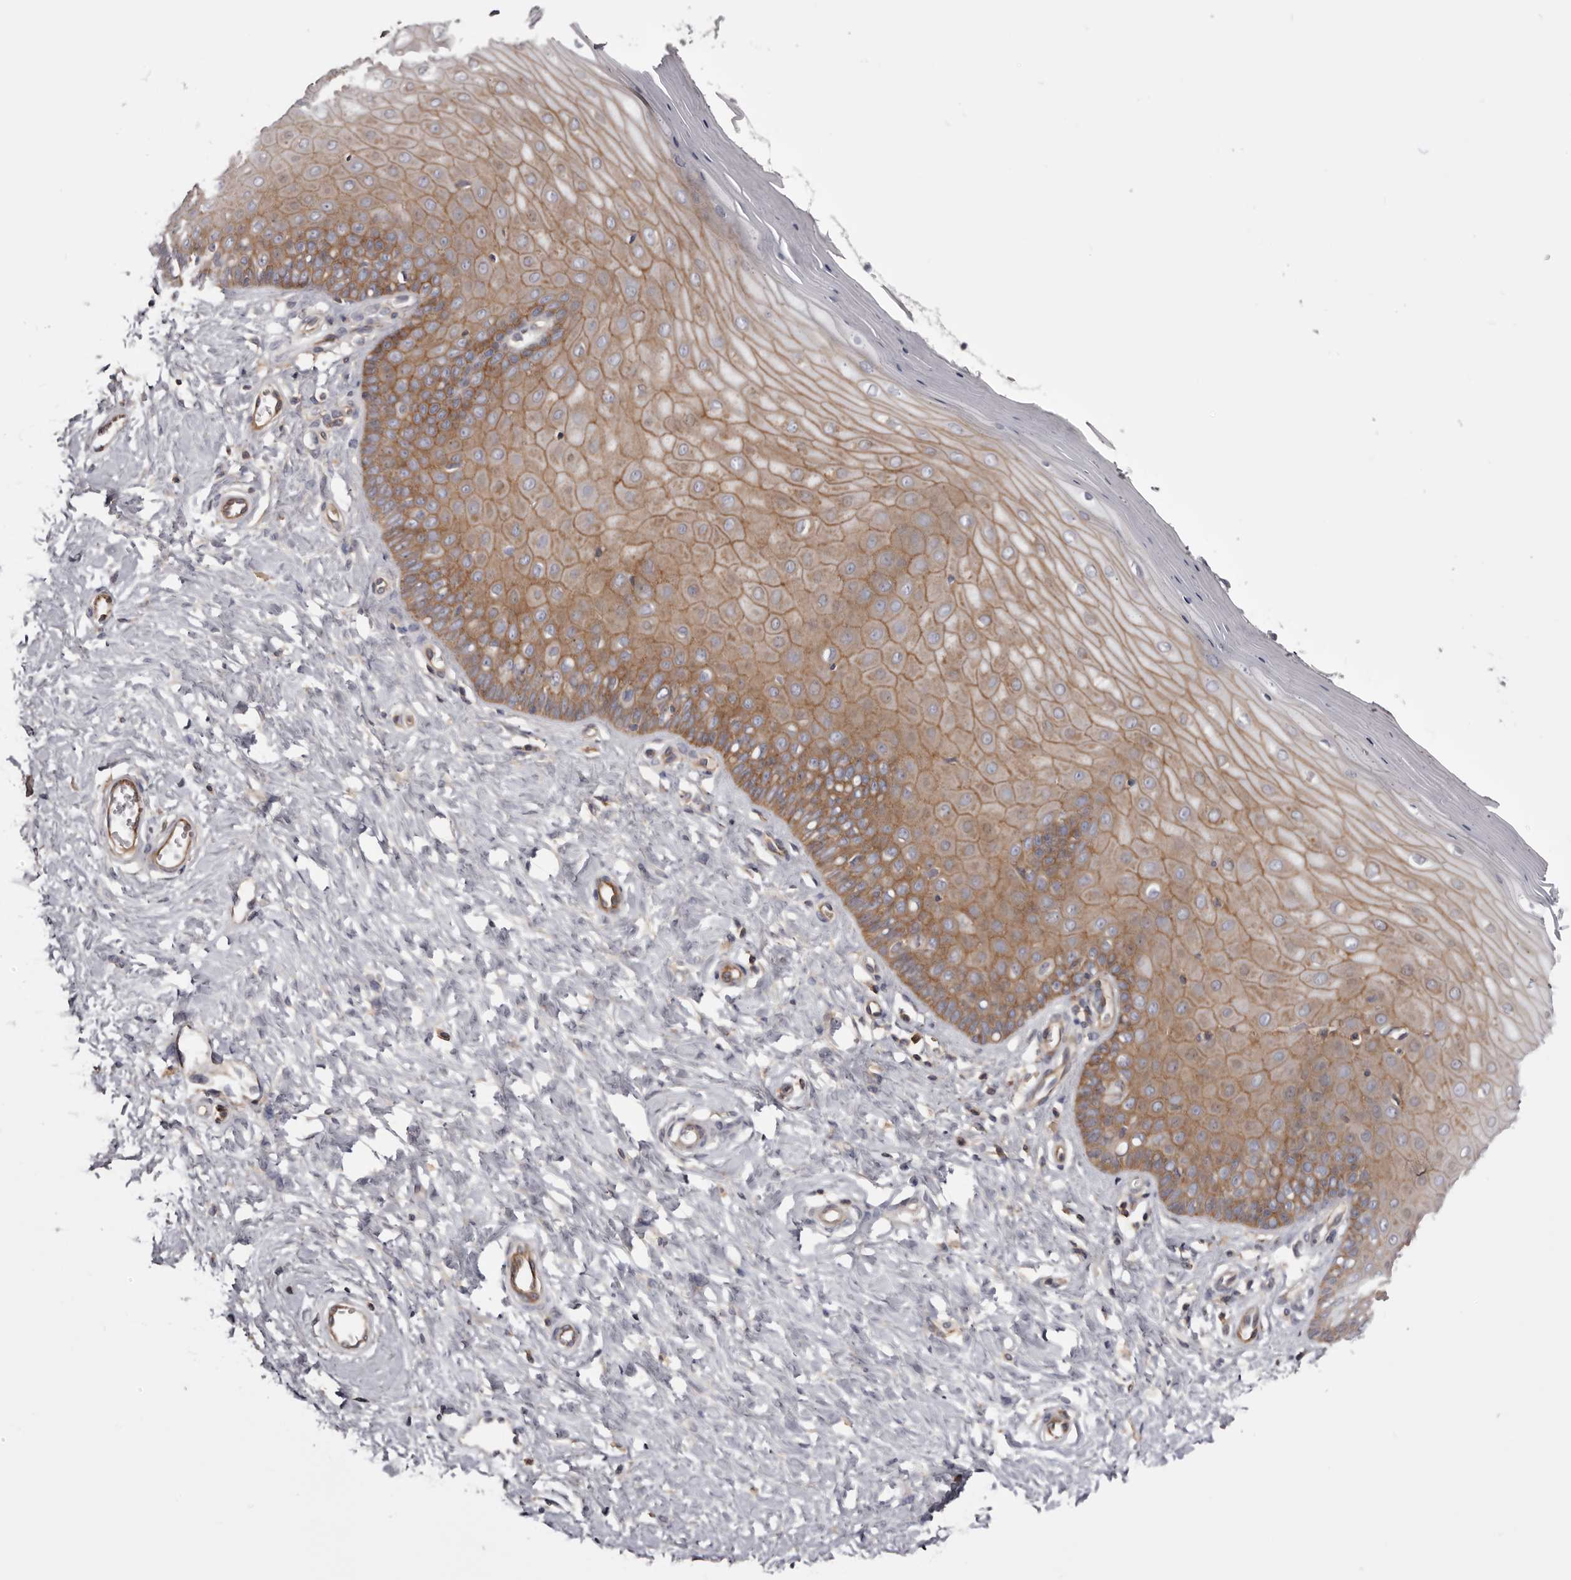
{"staining": {"intensity": "negative", "quantity": "none", "location": "none"}, "tissue": "cervix", "cell_type": "Glandular cells", "image_type": "normal", "snomed": [{"axis": "morphology", "description": "Normal tissue, NOS"}, {"axis": "topography", "description": "Cervix"}], "caption": "Glandular cells are negative for protein expression in benign human cervix. (Stains: DAB IHC with hematoxylin counter stain, Microscopy: brightfield microscopy at high magnification).", "gene": "DMRT2", "patient": {"sex": "female", "age": 55}}